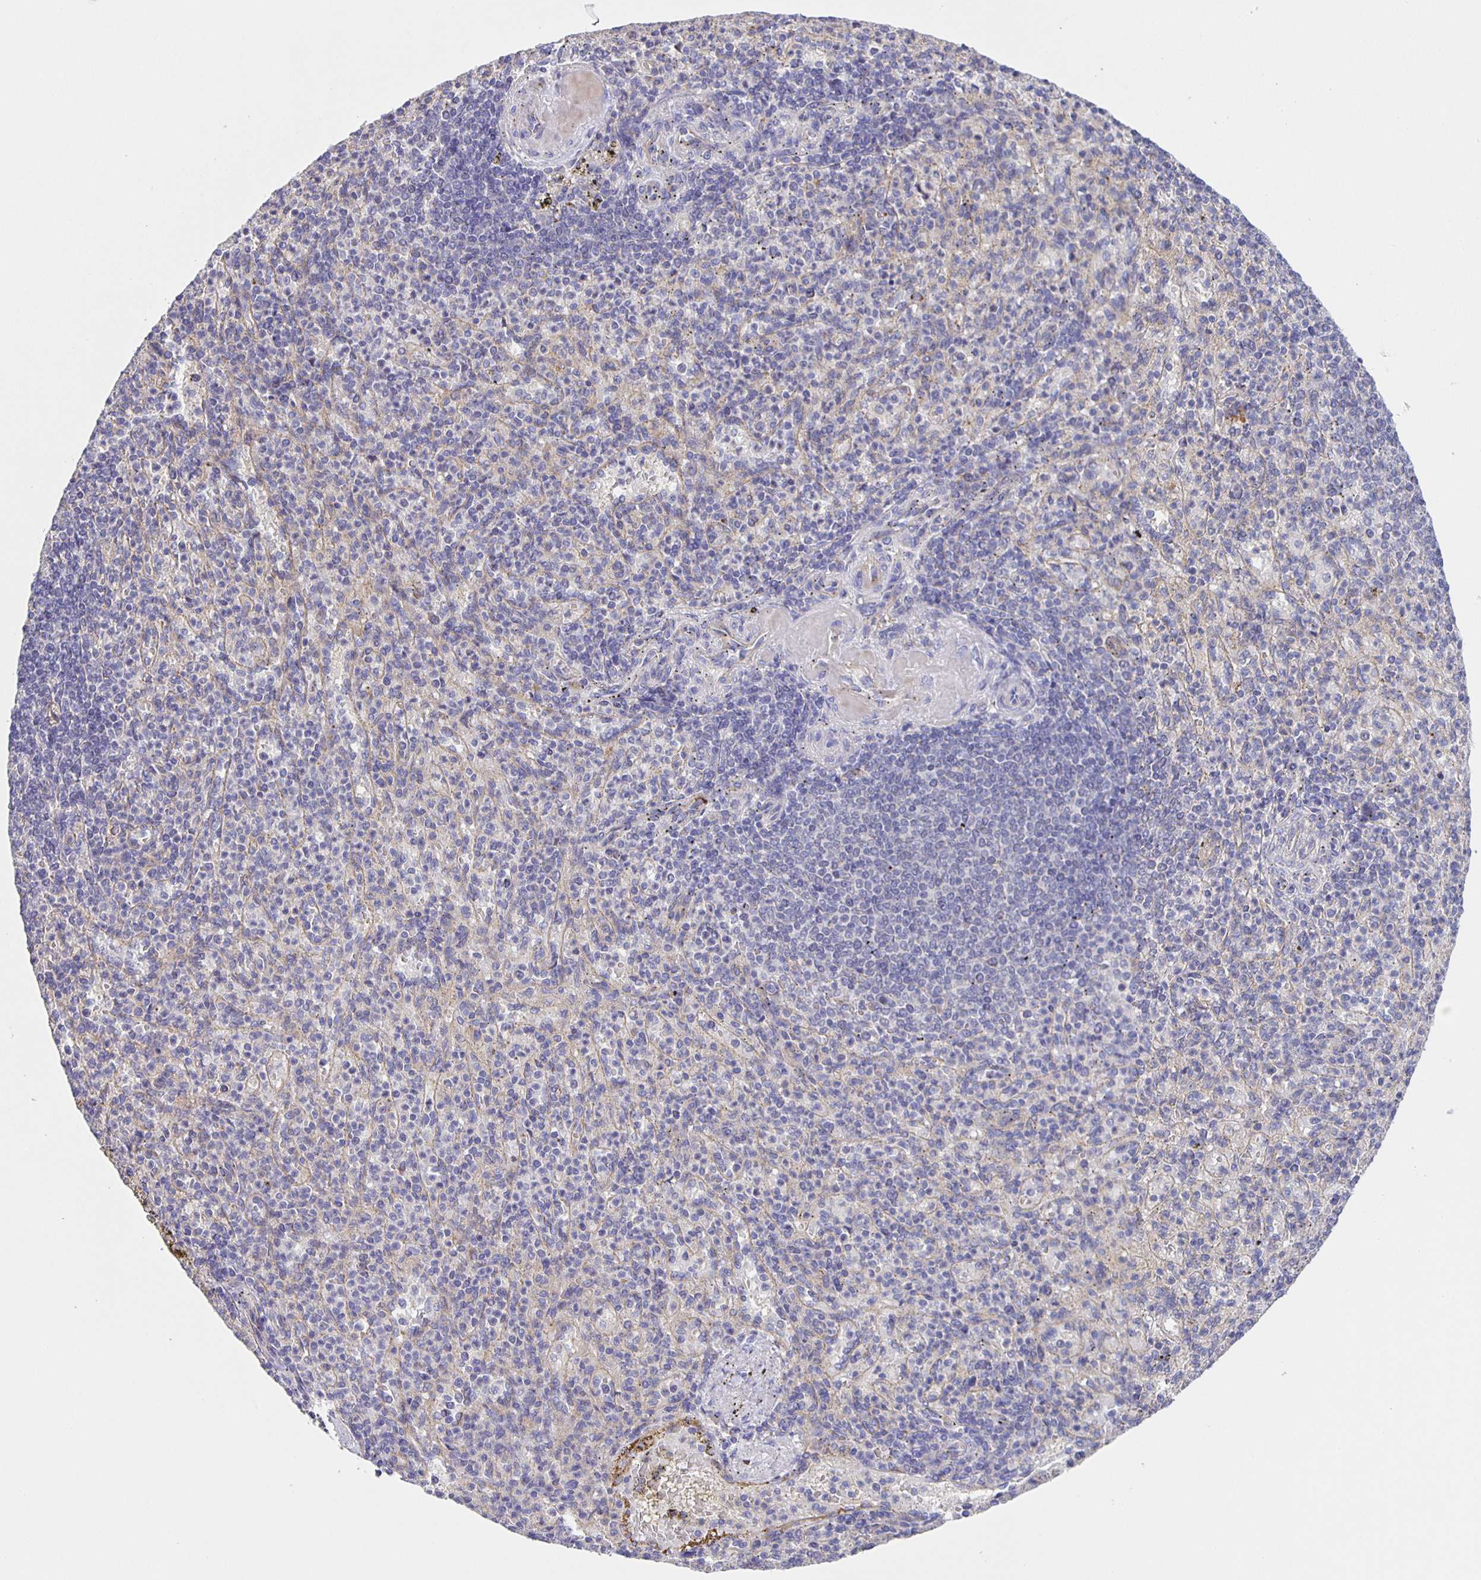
{"staining": {"intensity": "negative", "quantity": "none", "location": "none"}, "tissue": "spleen", "cell_type": "Cells in red pulp", "image_type": "normal", "snomed": [{"axis": "morphology", "description": "Normal tissue, NOS"}, {"axis": "topography", "description": "Spleen"}], "caption": "There is no significant positivity in cells in red pulp of spleen. (DAB immunohistochemistry, high magnification).", "gene": "JMJD4", "patient": {"sex": "female", "age": 74}}